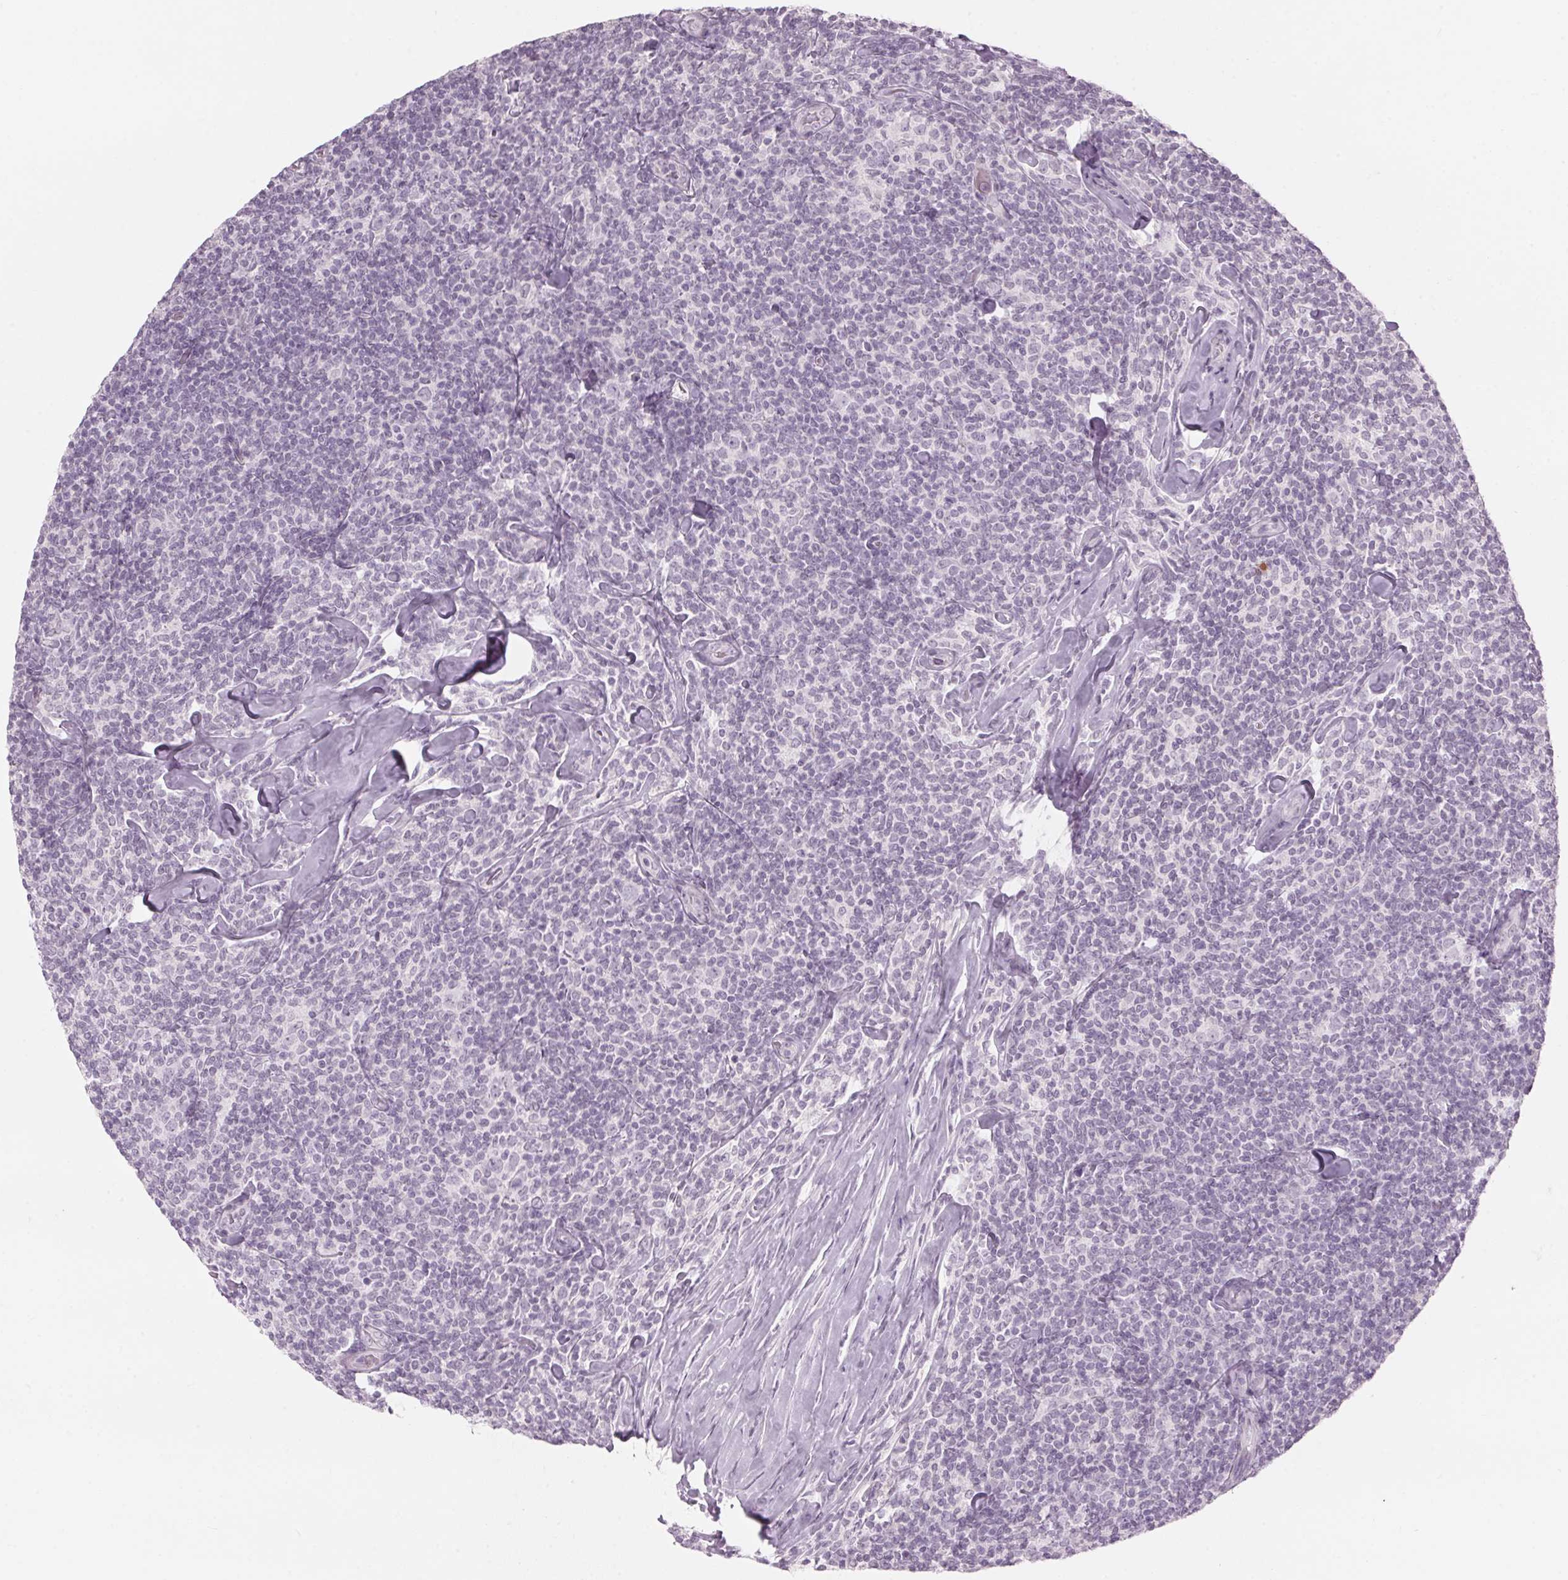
{"staining": {"intensity": "negative", "quantity": "none", "location": "none"}, "tissue": "lymphoma", "cell_type": "Tumor cells", "image_type": "cancer", "snomed": [{"axis": "morphology", "description": "Malignant lymphoma, non-Hodgkin's type, Low grade"}, {"axis": "topography", "description": "Lymph node"}], "caption": "Immunohistochemistry image of human lymphoma stained for a protein (brown), which demonstrates no staining in tumor cells.", "gene": "SCTR", "patient": {"sex": "female", "age": 56}}